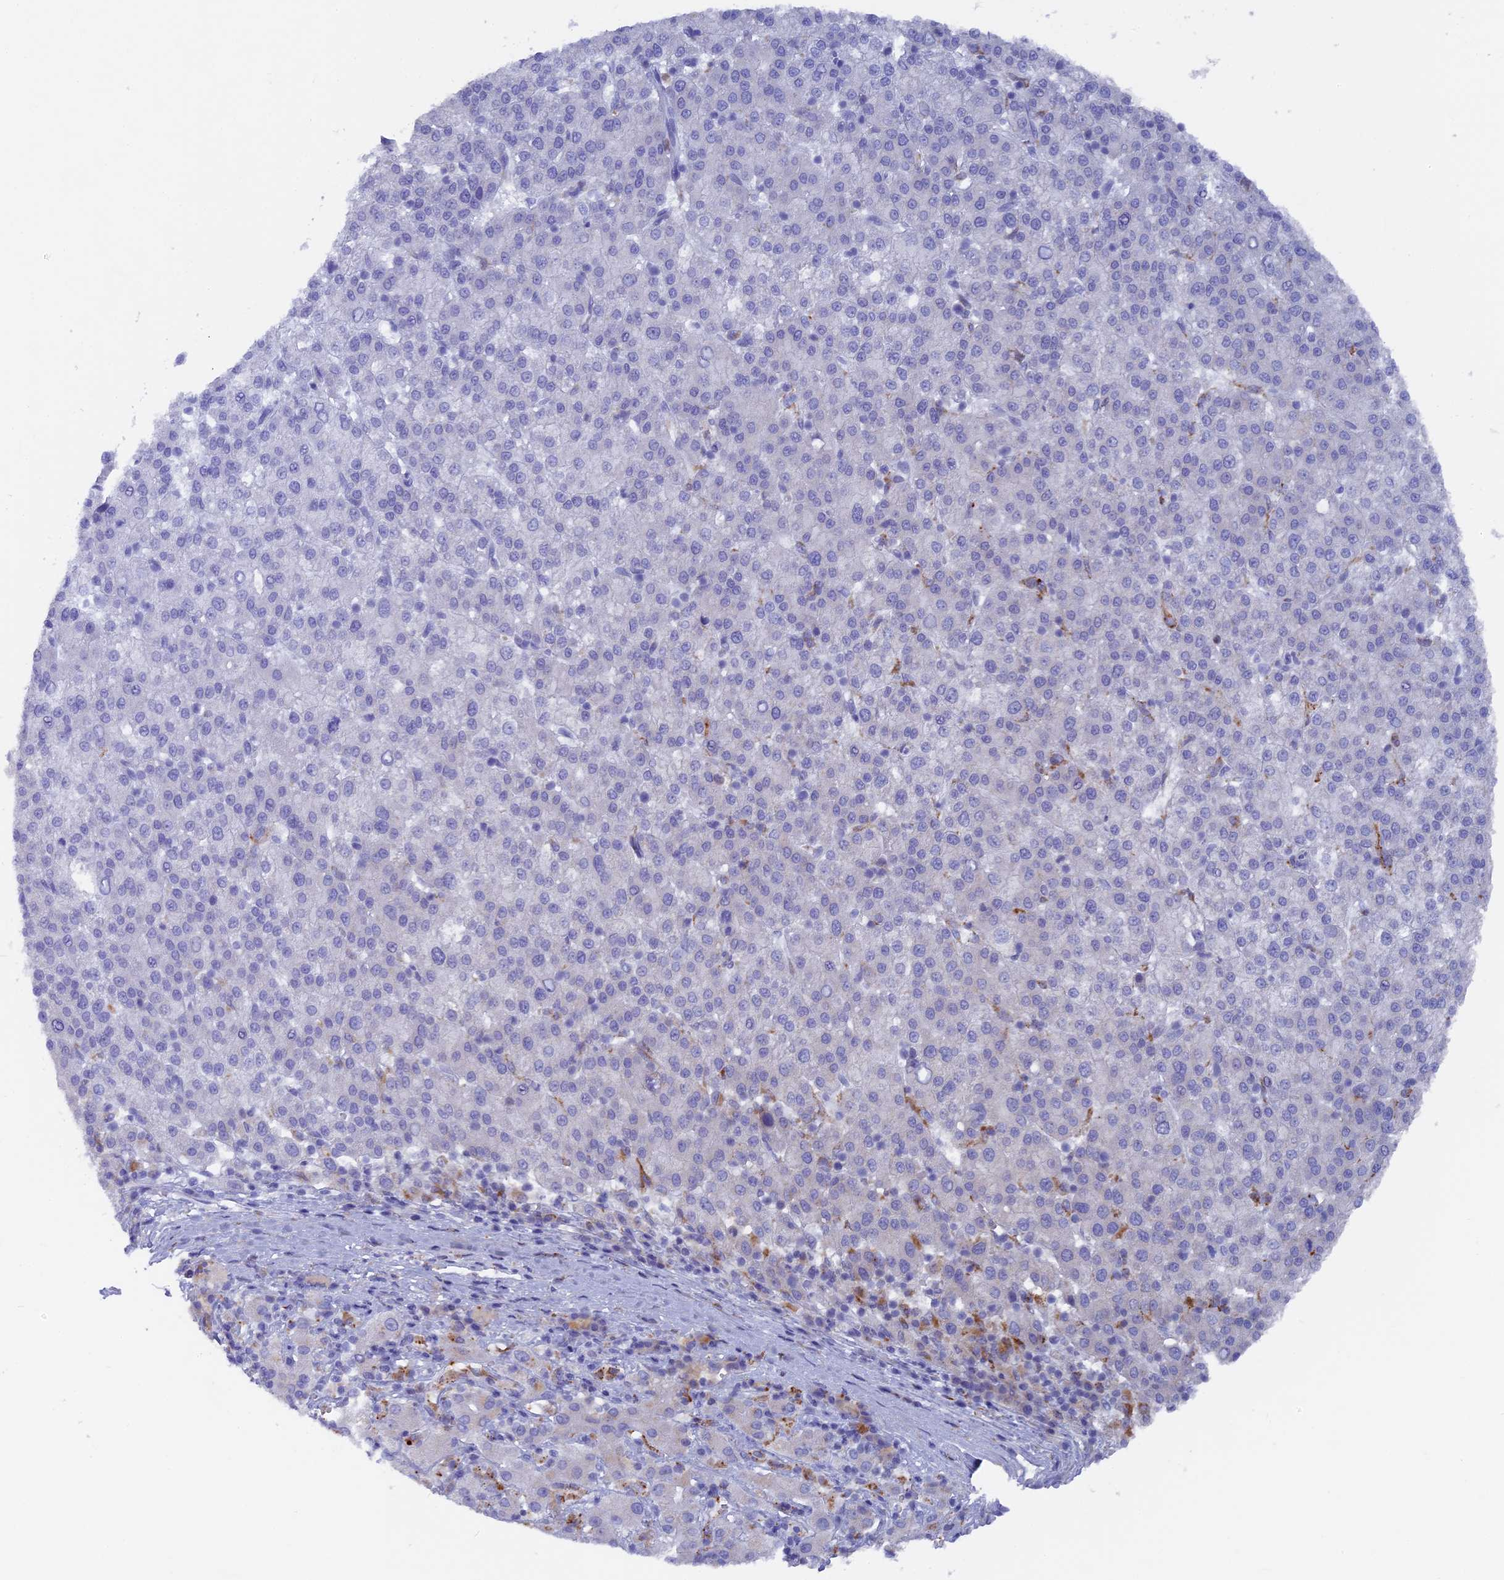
{"staining": {"intensity": "negative", "quantity": "none", "location": "none"}, "tissue": "liver cancer", "cell_type": "Tumor cells", "image_type": "cancer", "snomed": [{"axis": "morphology", "description": "Carcinoma, Hepatocellular, NOS"}, {"axis": "topography", "description": "Liver"}], "caption": "Immunohistochemistry photomicrograph of liver hepatocellular carcinoma stained for a protein (brown), which exhibits no positivity in tumor cells.", "gene": "TELO2", "patient": {"sex": "female", "age": 58}}